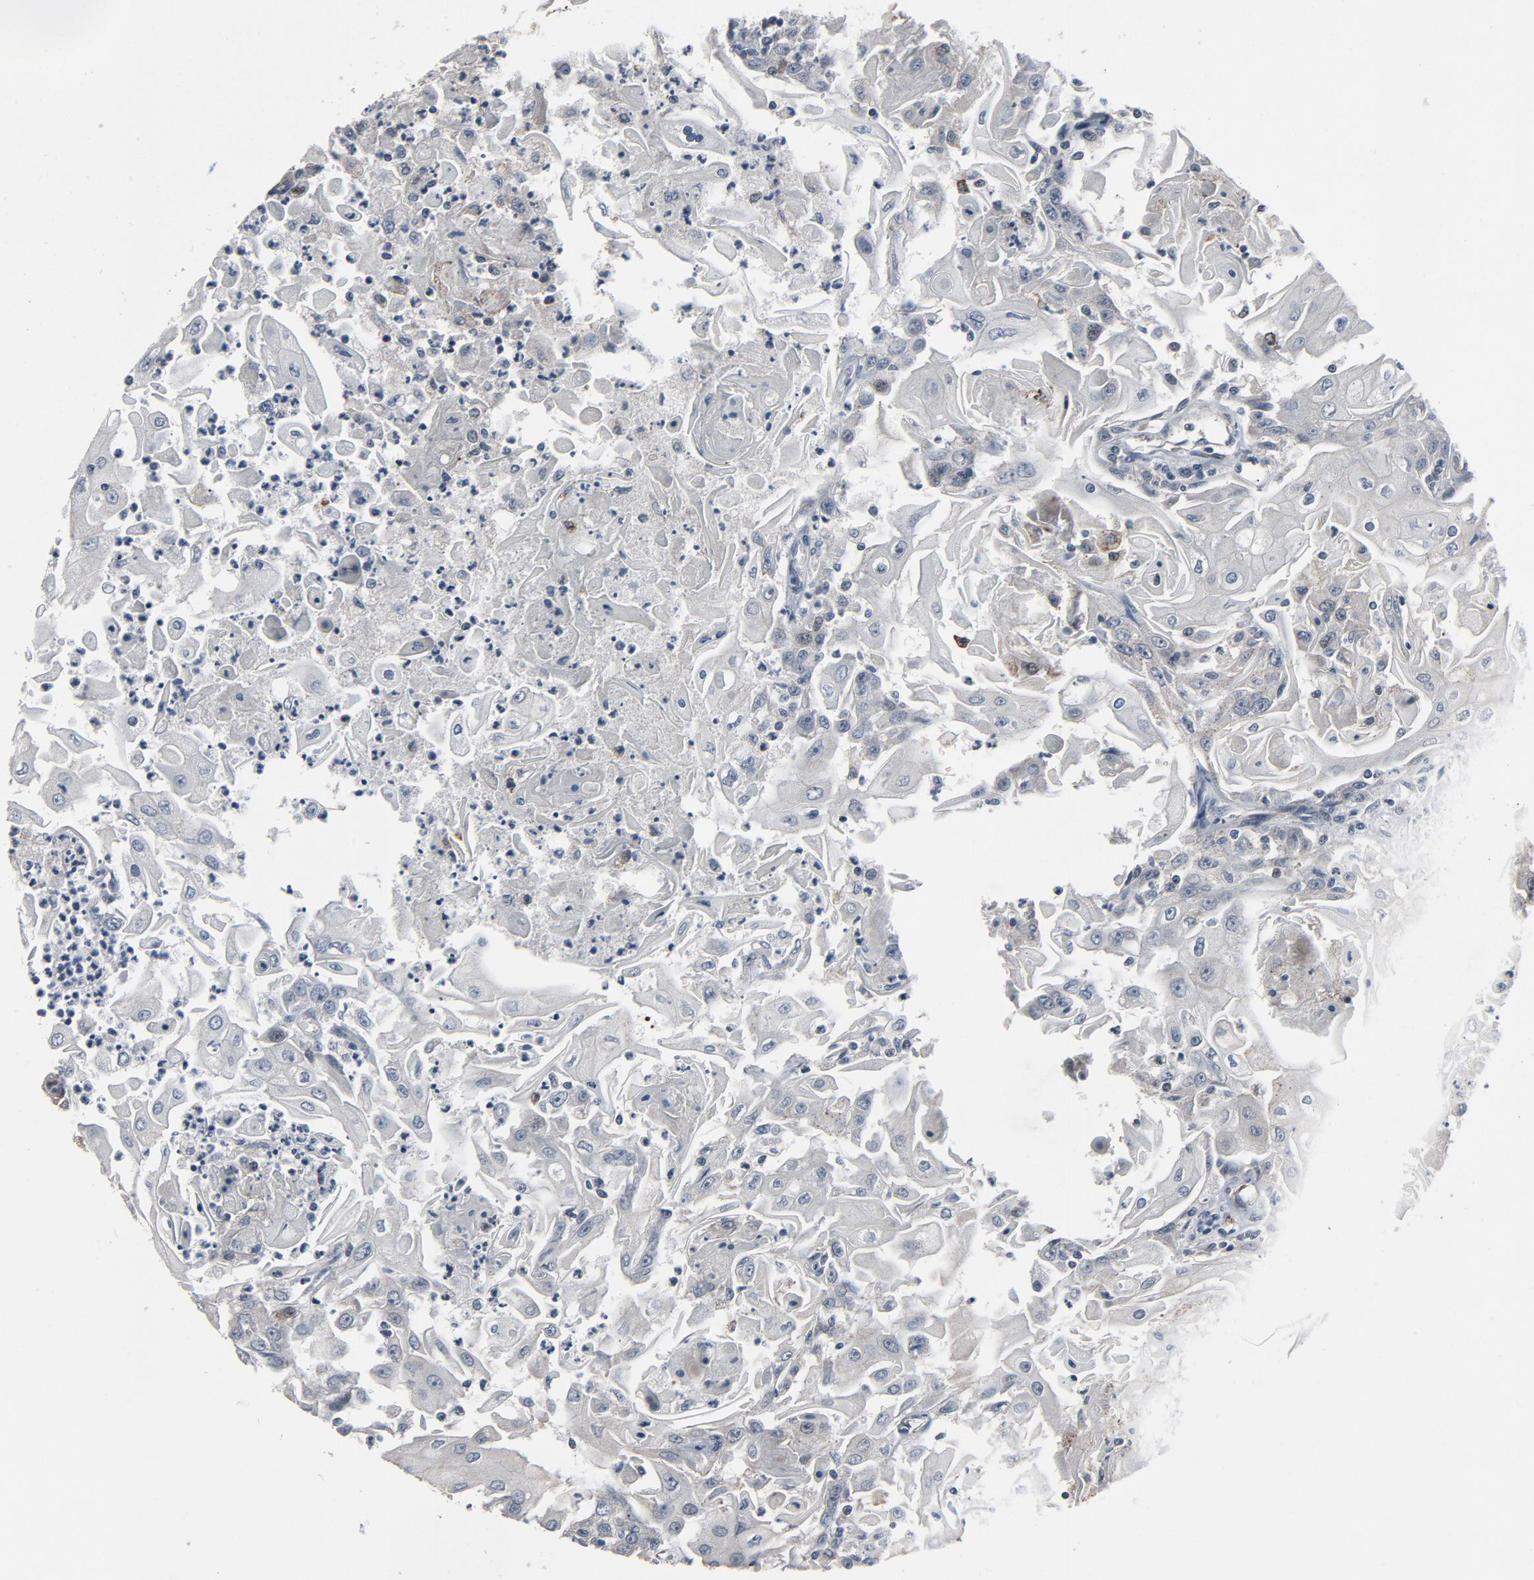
{"staining": {"intensity": "negative", "quantity": "none", "location": "none"}, "tissue": "head and neck cancer", "cell_type": "Tumor cells", "image_type": "cancer", "snomed": [{"axis": "morphology", "description": "Squamous cell carcinoma, NOS"}, {"axis": "topography", "description": "Oral tissue"}, {"axis": "topography", "description": "Head-Neck"}], "caption": "Human squamous cell carcinoma (head and neck) stained for a protein using IHC shows no positivity in tumor cells.", "gene": "PDZD4", "patient": {"sex": "female", "age": 76}}